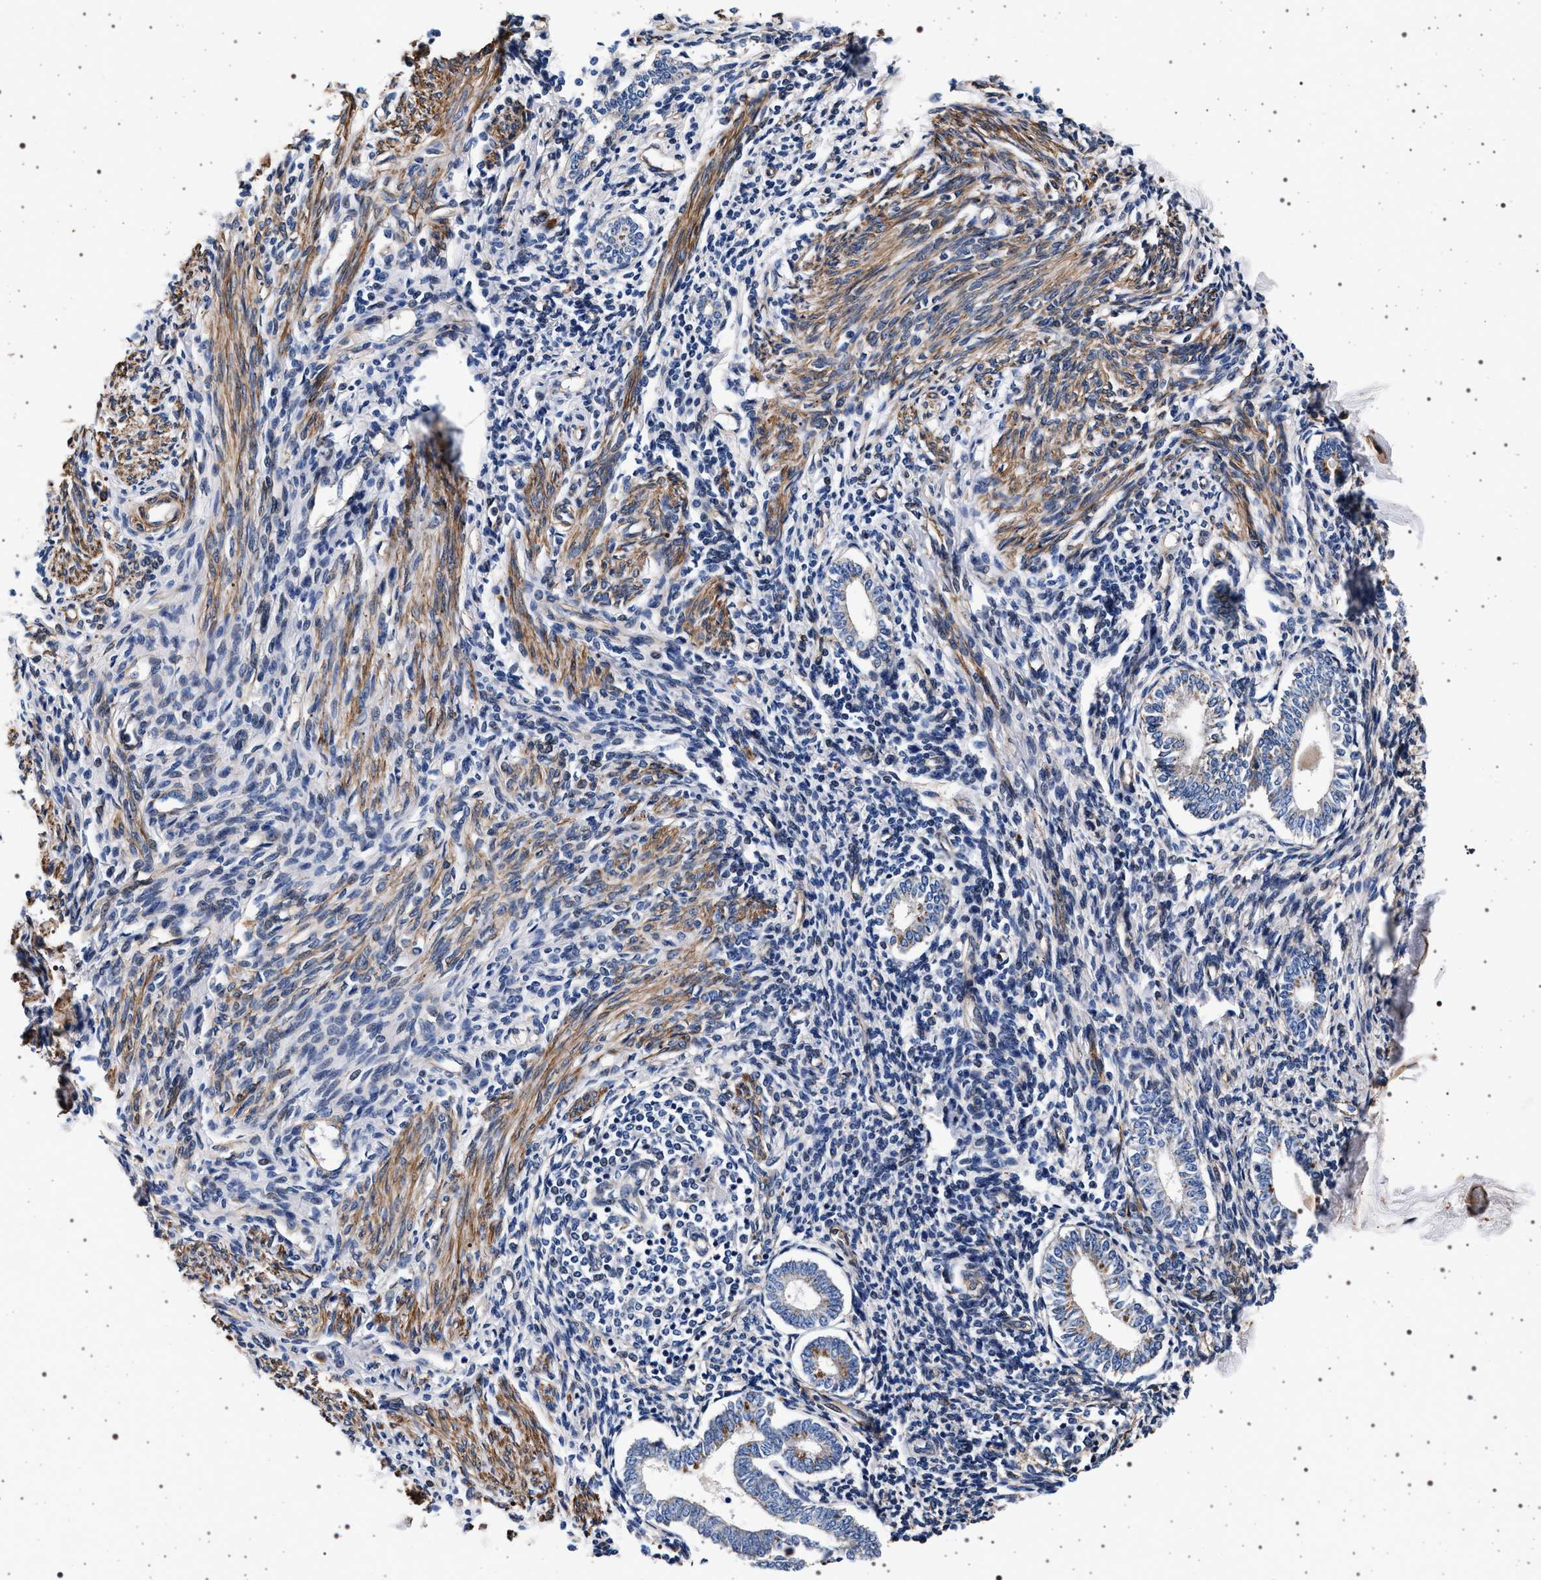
{"staining": {"intensity": "weak", "quantity": "25%-75%", "location": "cytoplasmic/membranous"}, "tissue": "endometrium", "cell_type": "Cells in endometrial stroma", "image_type": "normal", "snomed": [{"axis": "morphology", "description": "Normal tissue, NOS"}, {"axis": "topography", "description": "Endometrium"}], "caption": "Immunohistochemical staining of unremarkable endometrium reveals low levels of weak cytoplasmic/membranous staining in about 25%-75% of cells in endometrial stroma.", "gene": "KCNK6", "patient": {"sex": "female", "age": 71}}